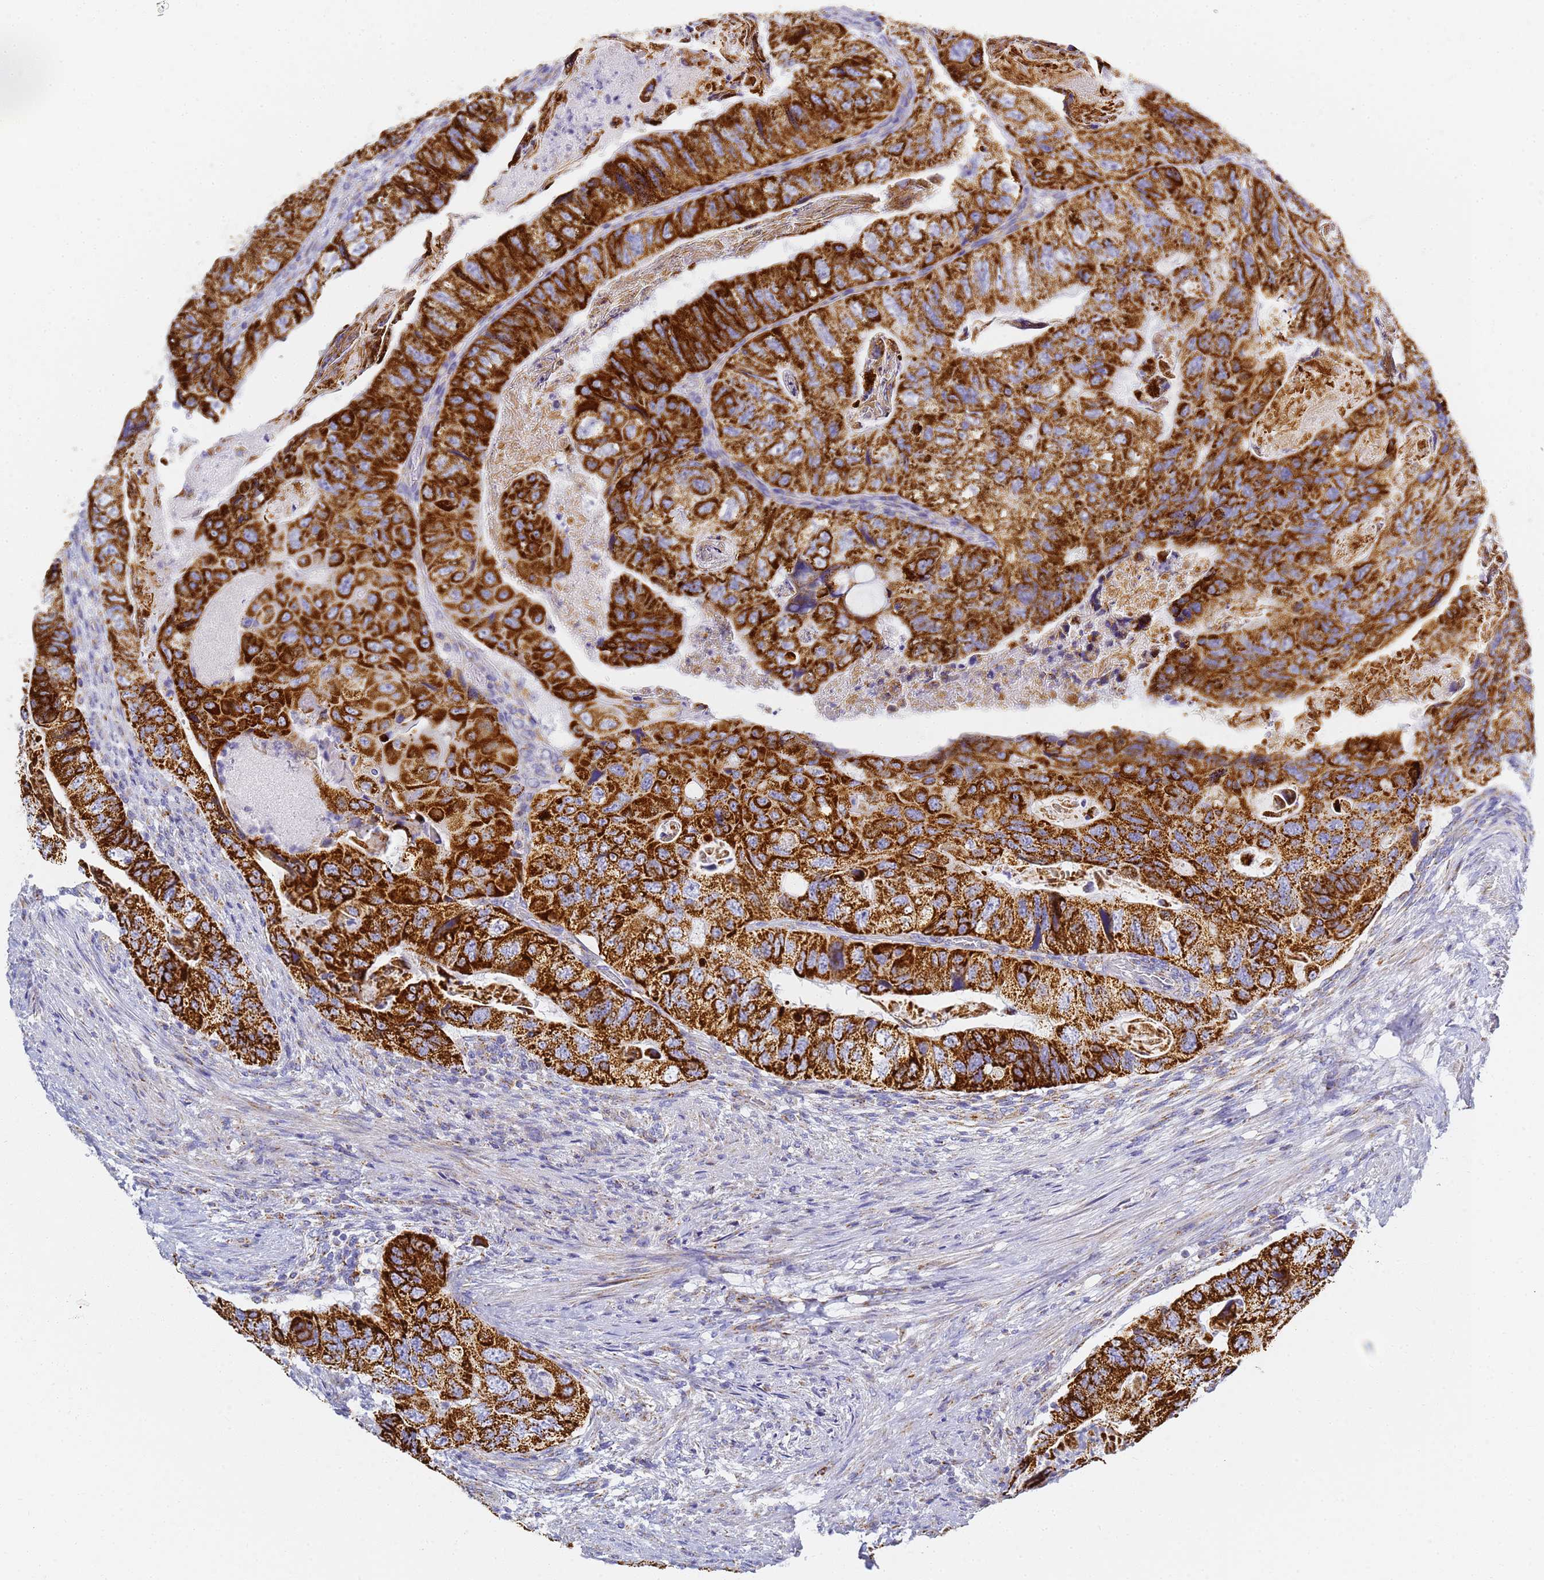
{"staining": {"intensity": "strong", "quantity": ">75%", "location": "cytoplasmic/membranous"}, "tissue": "colorectal cancer", "cell_type": "Tumor cells", "image_type": "cancer", "snomed": [{"axis": "morphology", "description": "Adenocarcinoma, NOS"}, {"axis": "topography", "description": "Rectum"}], "caption": "High-magnification brightfield microscopy of adenocarcinoma (colorectal) stained with DAB (3,3'-diaminobenzidine) (brown) and counterstained with hematoxylin (blue). tumor cells exhibit strong cytoplasmic/membranous positivity is present in approximately>75% of cells.", "gene": "CNIH4", "patient": {"sex": "male", "age": 63}}